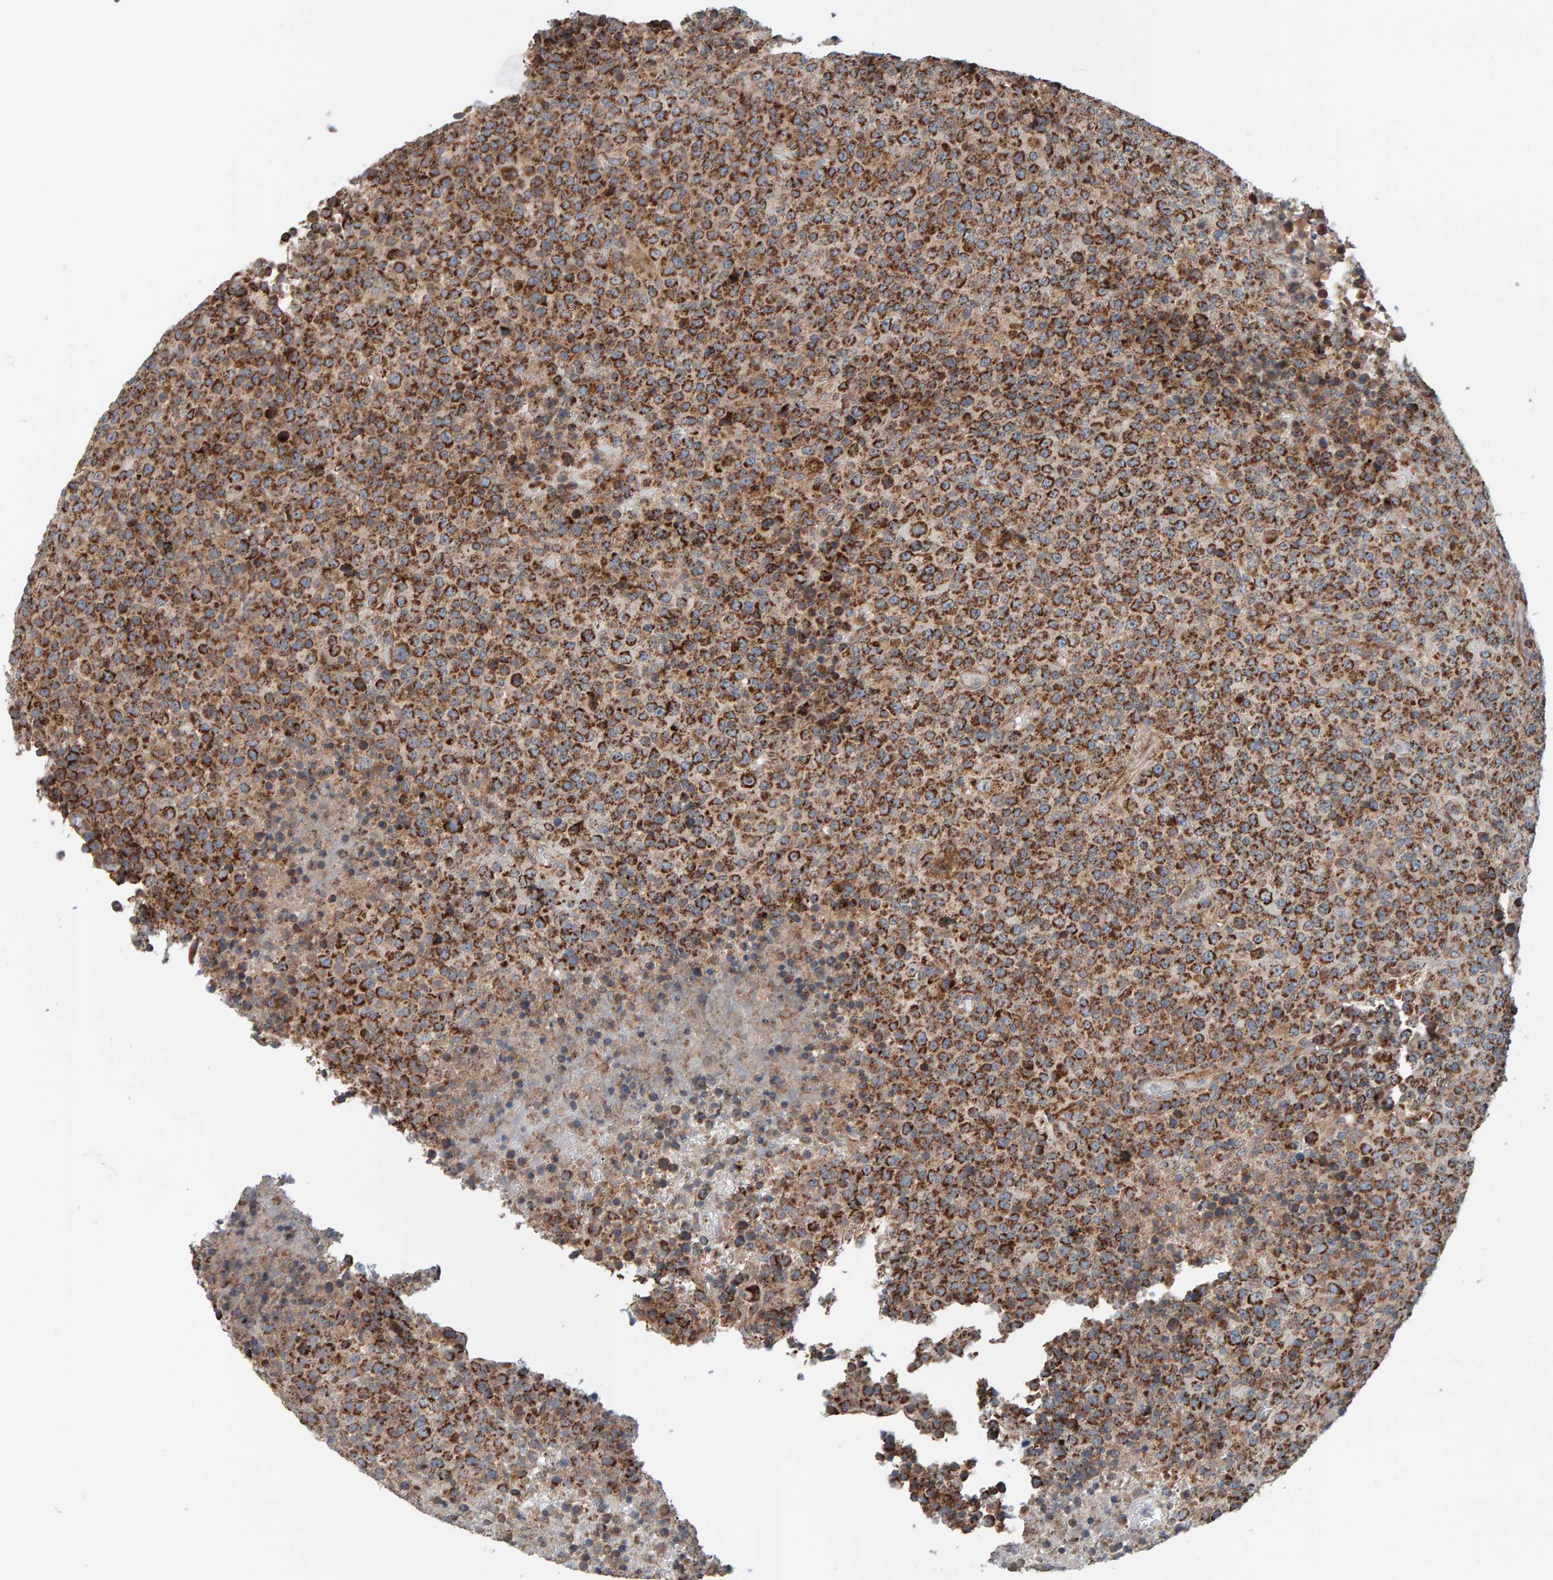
{"staining": {"intensity": "strong", "quantity": ">75%", "location": "cytoplasmic/membranous"}, "tissue": "lymphoma", "cell_type": "Tumor cells", "image_type": "cancer", "snomed": [{"axis": "morphology", "description": "Malignant lymphoma, non-Hodgkin's type, High grade"}, {"axis": "topography", "description": "Lymph node"}], "caption": "A high amount of strong cytoplasmic/membranous positivity is seen in approximately >75% of tumor cells in high-grade malignant lymphoma, non-Hodgkin's type tissue.", "gene": "MRPL45", "patient": {"sex": "male", "age": 13}}